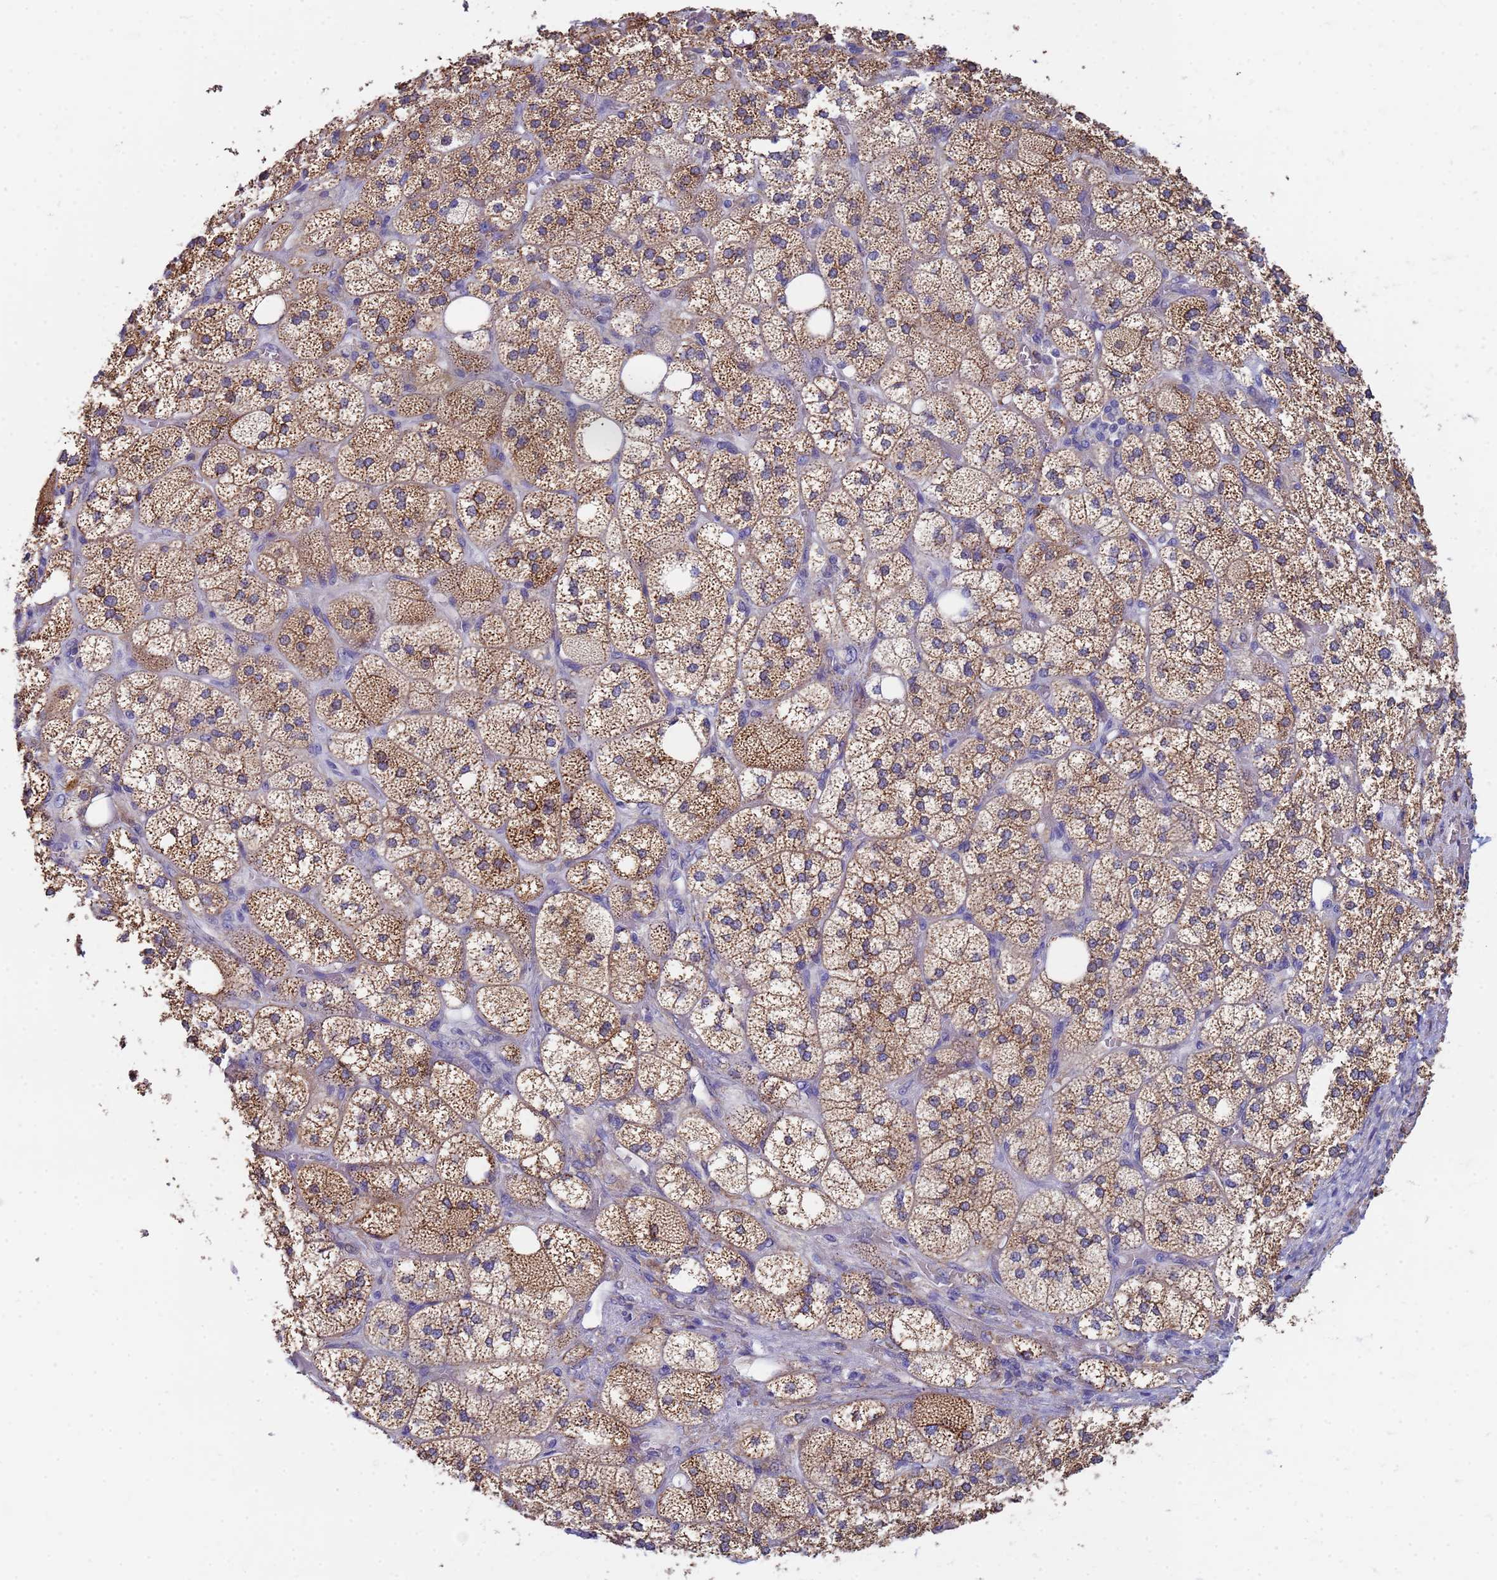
{"staining": {"intensity": "strong", "quantity": ">75%", "location": "cytoplasmic/membranous"}, "tissue": "adrenal gland", "cell_type": "Glandular cells", "image_type": "normal", "snomed": [{"axis": "morphology", "description": "Normal tissue, NOS"}, {"axis": "topography", "description": "Adrenal gland"}], "caption": "Immunohistochemical staining of normal adrenal gland exhibits >75% levels of strong cytoplasmic/membranous protein staining in about >75% of glandular cells.", "gene": "GDAP2", "patient": {"sex": "male", "age": 61}}